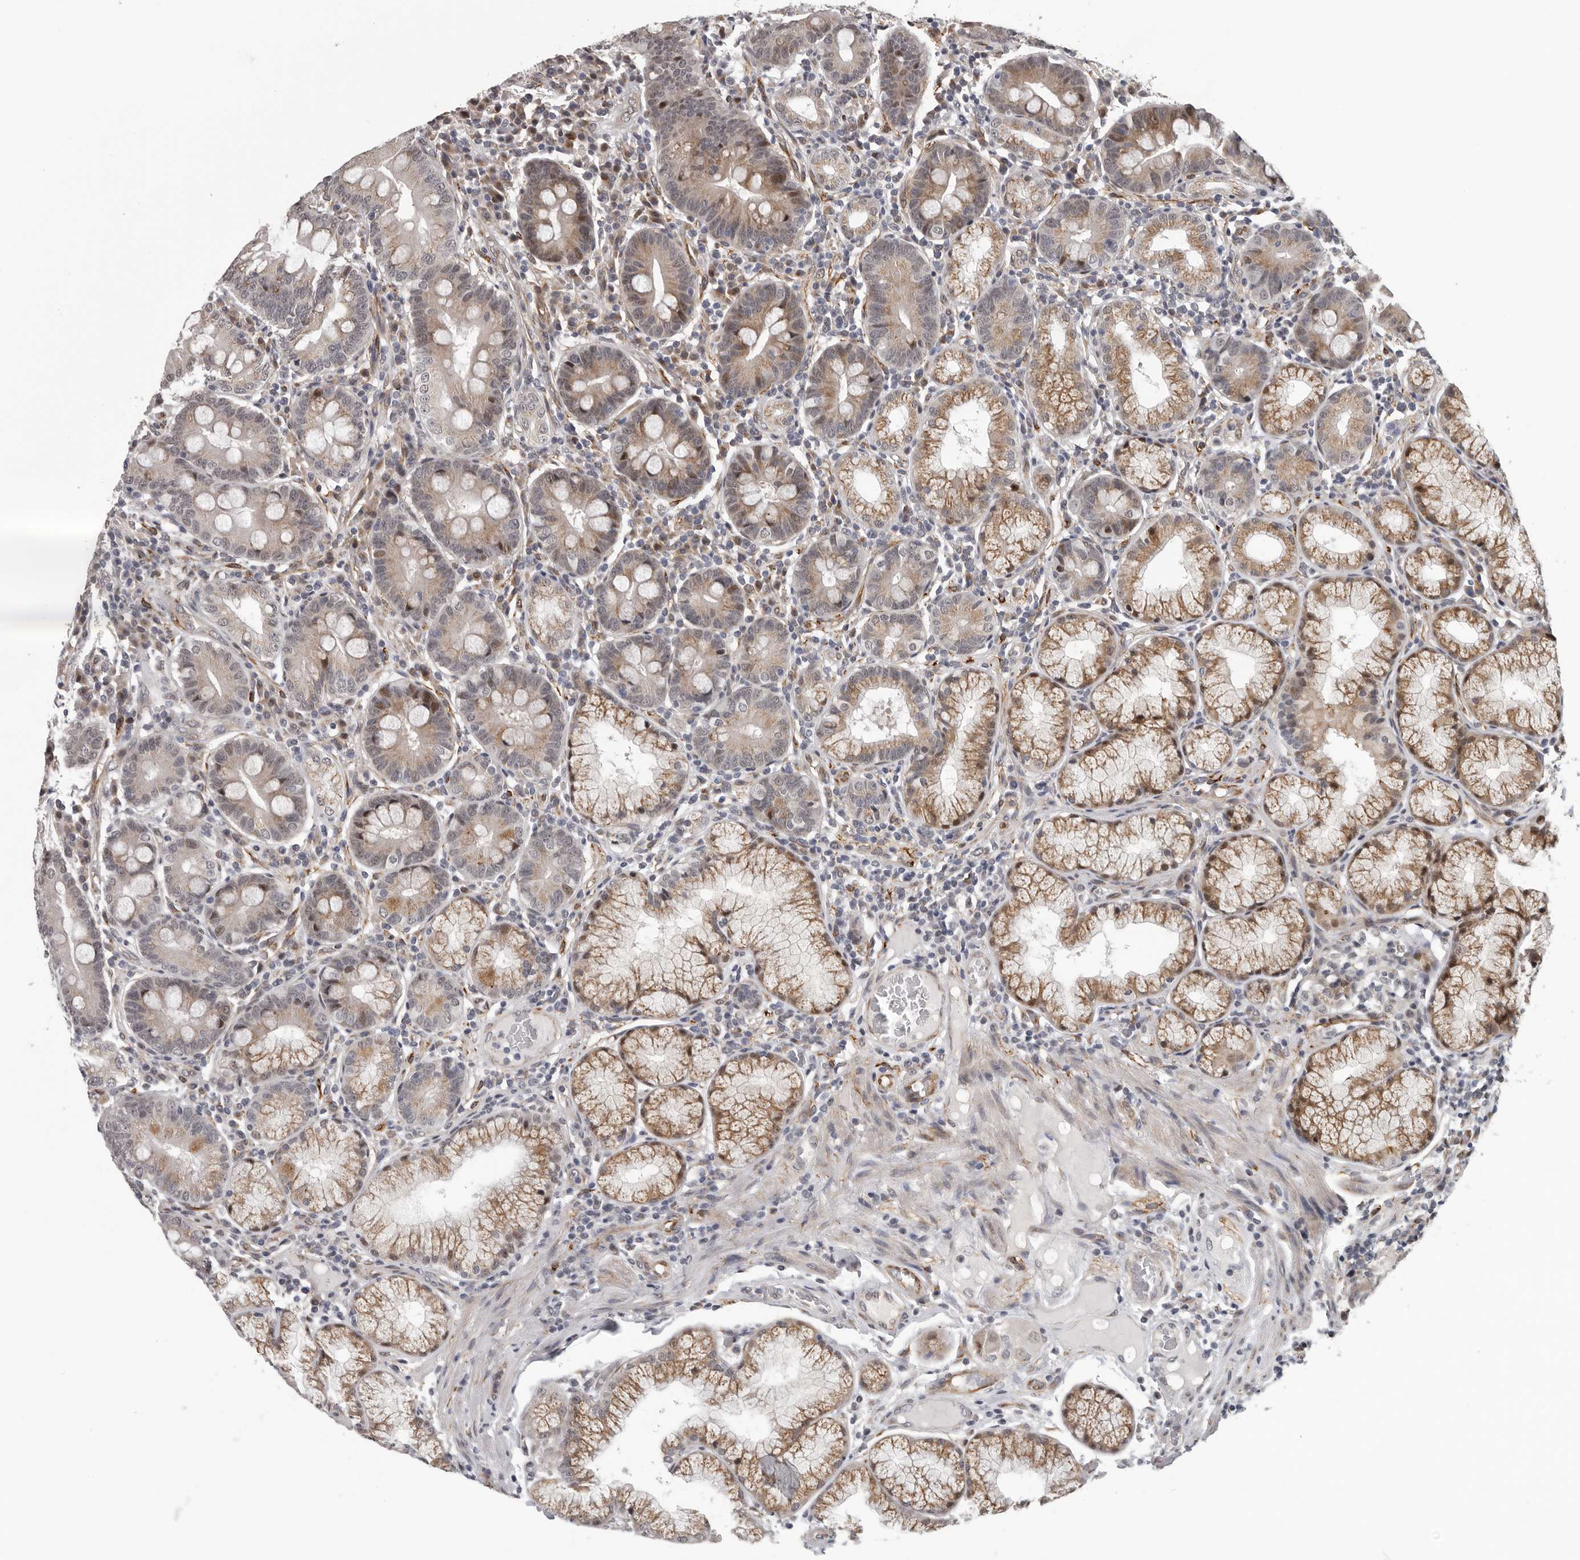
{"staining": {"intensity": "moderate", "quantity": "25%-75%", "location": "cytoplasmic/membranous,nuclear"}, "tissue": "duodenum", "cell_type": "Glandular cells", "image_type": "normal", "snomed": [{"axis": "morphology", "description": "Normal tissue, NOS"}, {"axis": "topography", "description": "Duodenum"}], "caption": "Immunohistochemistry of unremarkable human duodenum exhibits medium levels of moderate cytoplasmic/membranous,nuclear expression in approximately 25%-75% of glandular cells.", "gene": "RALGPS2", "patient": {"sex": "male", "age": 50}}